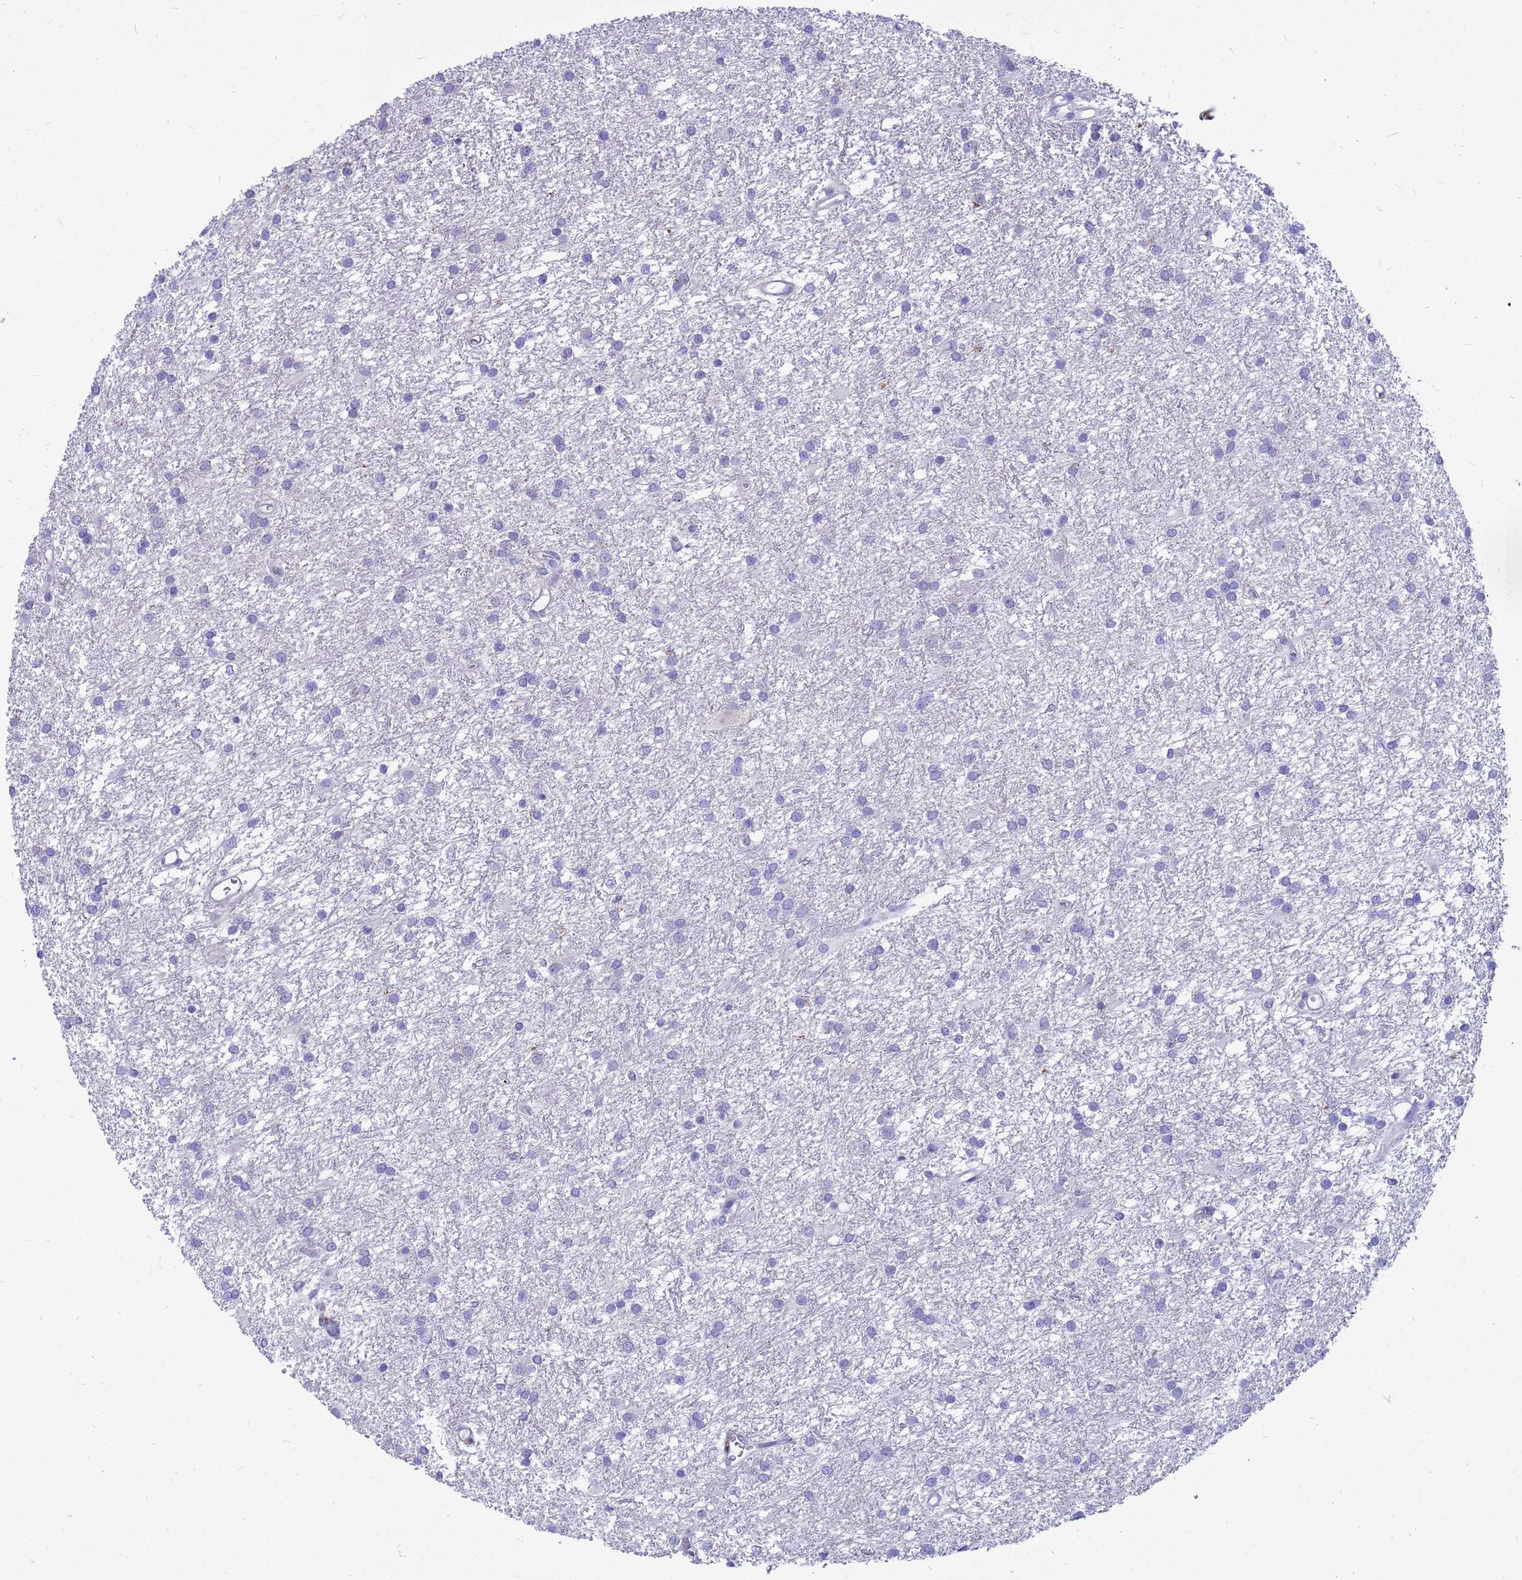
{"staining": {"intensity": "negative", "quantity": "none", "location": "none"}, "tissue": "glioma", "cell_type": "Tumor cells", "image_type": "cancer", "snomed": [{"axis": "morphology", "description": "Glioma, malignant, High grade"}, {"axis": "topography", "description": "Brain"}], "caption": "Immunohistochemical staining of glioma demonstrates no significant expression in tumor cells.", "gene": "FHIP1A", "patient": {"sex": "female", "age": 50}}